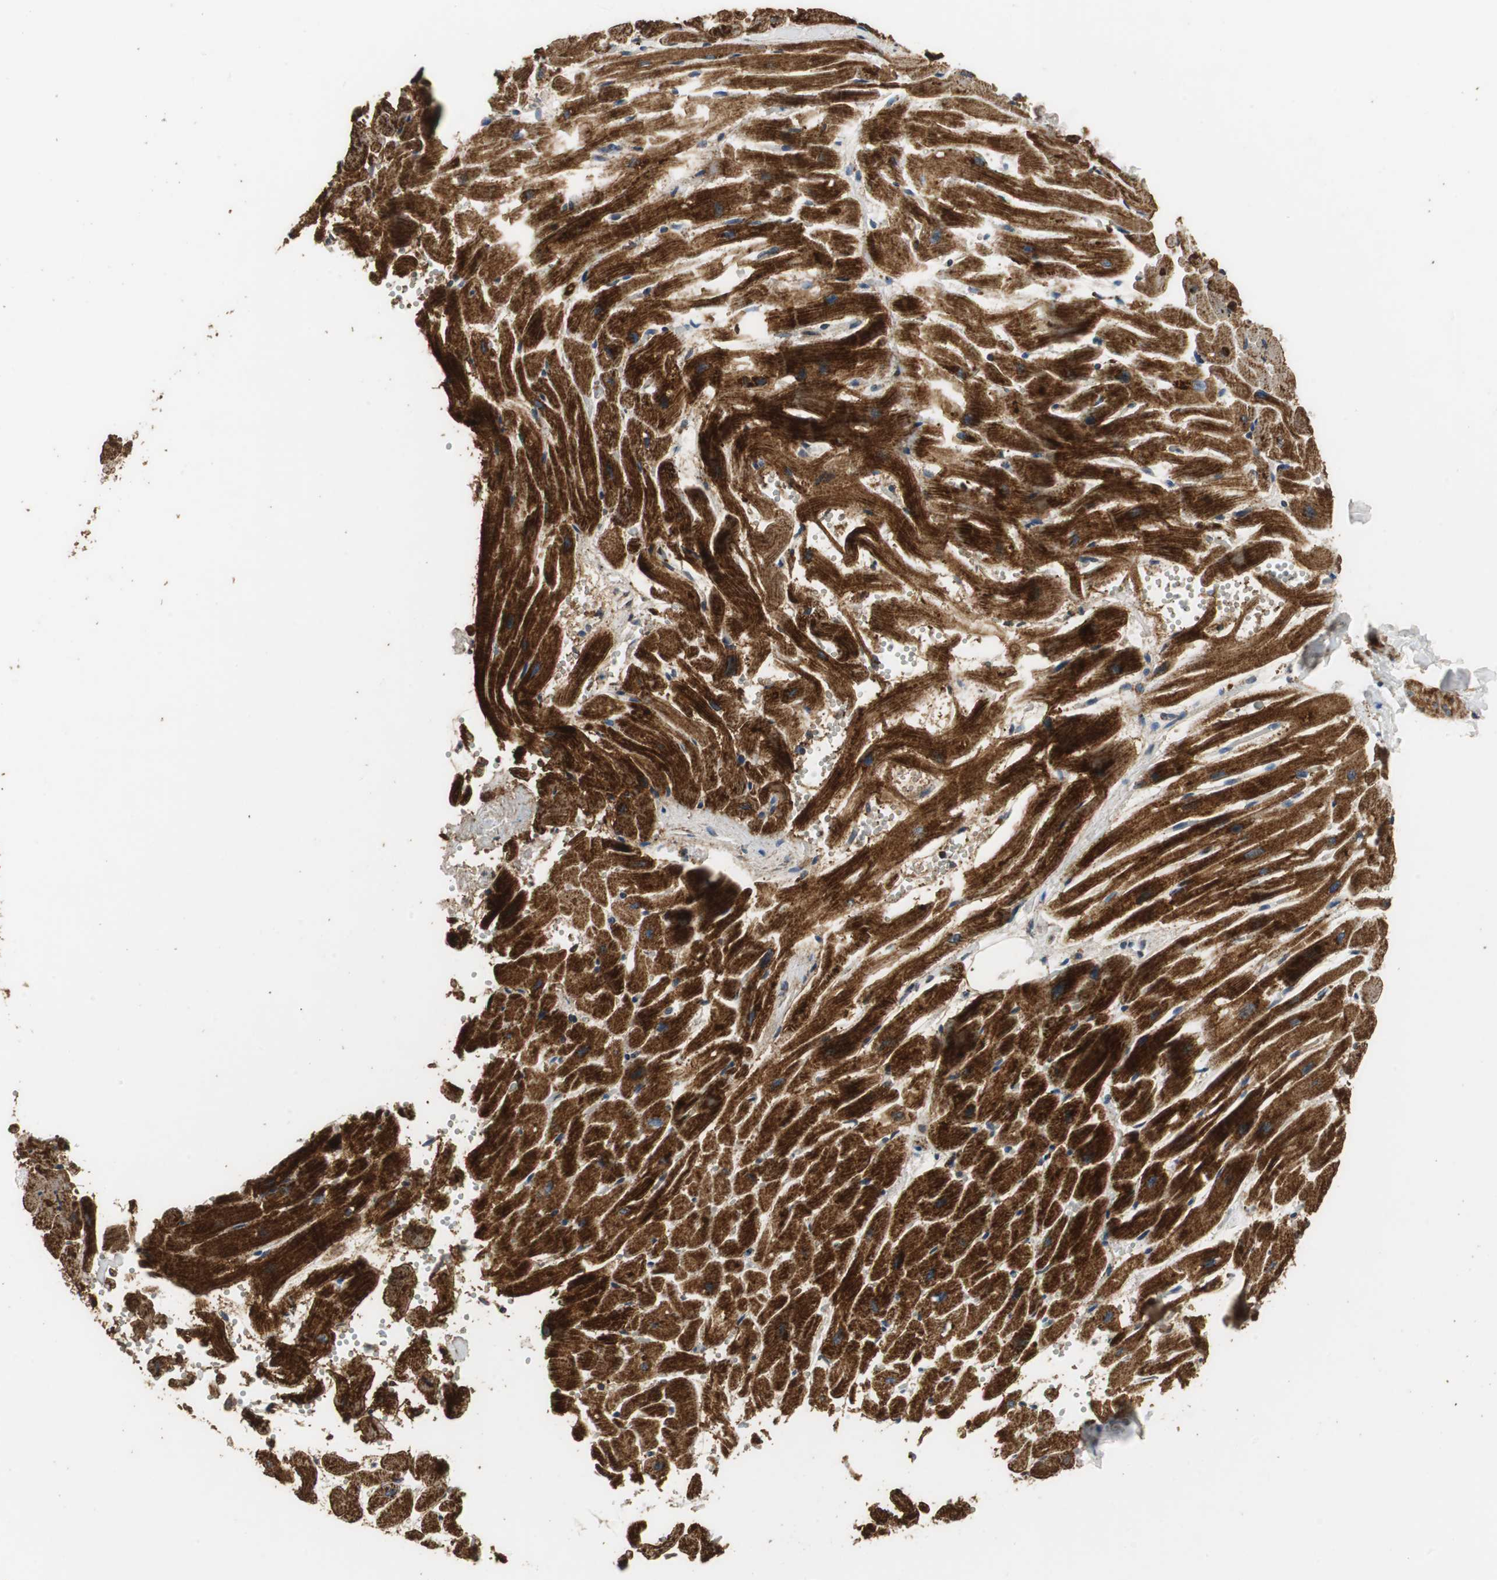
{"staining": {"intensity": "strong", "quantity": ">75%", "location": "cytoplasmic/membranous"}, "tissue": "heart muscle", "cell_type": "Cardiomyocytes", "image_type": "normal", "snomed": [{"axis": "morphology", "description": "Normal tissue, NOS"}, {"axis": "topography", "description": "Heart"}], "caption": "An IHC photomicrograph of unremarkable tissue is shown. Protein staining in brown labels strong cytoplasmic/membranous positivity in heart muscle within cardiomyocytes.", "gene": "NNT", "patient": {"sex": "female", "age": 19}}